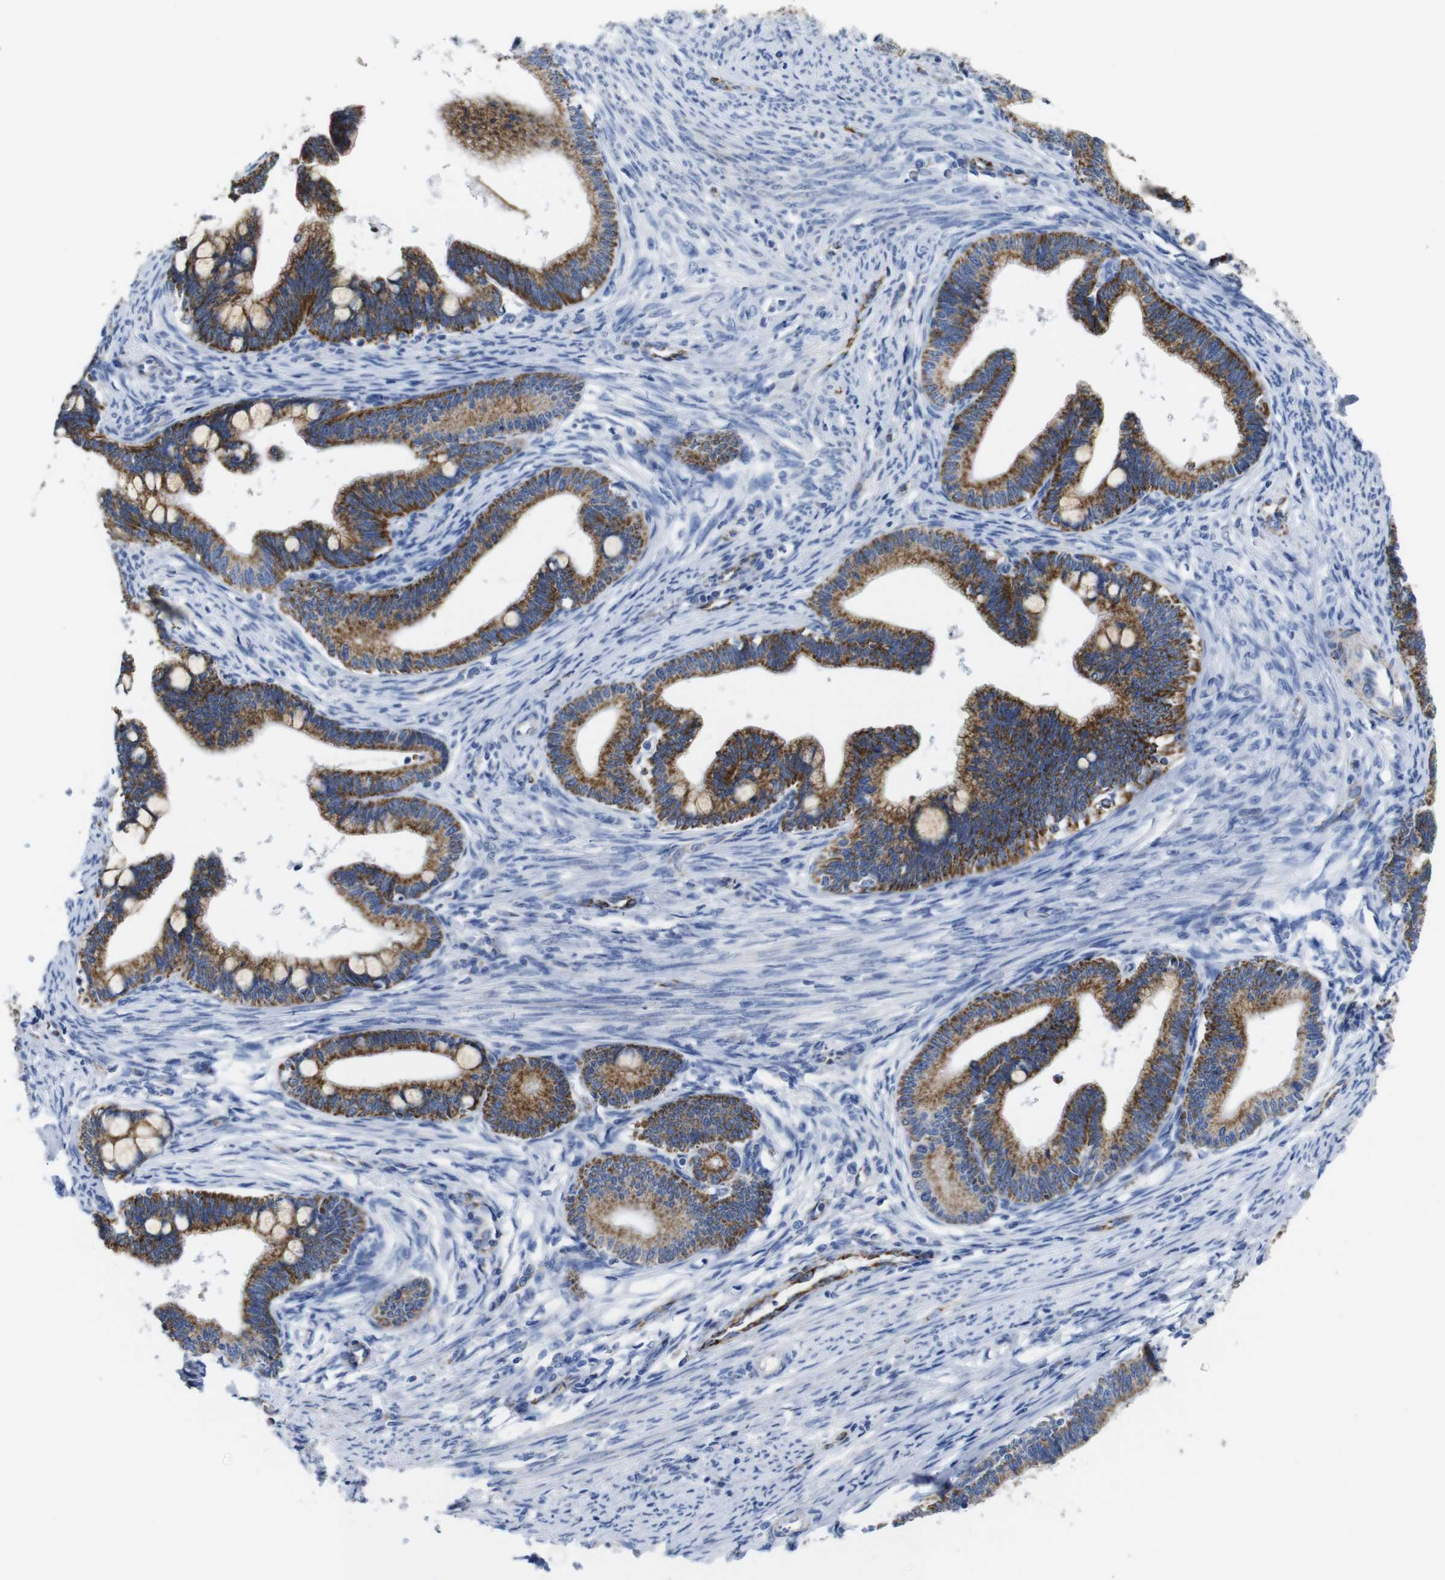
{"staining": {"intensity": "strong", "quantity": ">75%", "location": "cytoplasmic/membranous"}, "tissue": "cervical cancer", "cell_type": "Tumor cells", "image_type": "cancer", "snomed": [{"axis": "morphology", "description": "Adenocarcinoma, NOS"}, {"axis": "topography", "description": "Cervix"}], "caption": "A high amount of strong cytoplasmic/membranous positivity is appreciated in approximately >75% of tumor cells in cervical cancer (adenocarcinoma) tissue.", "gene": "MAOA", "patient": {"sex": "female", "age": 36}}